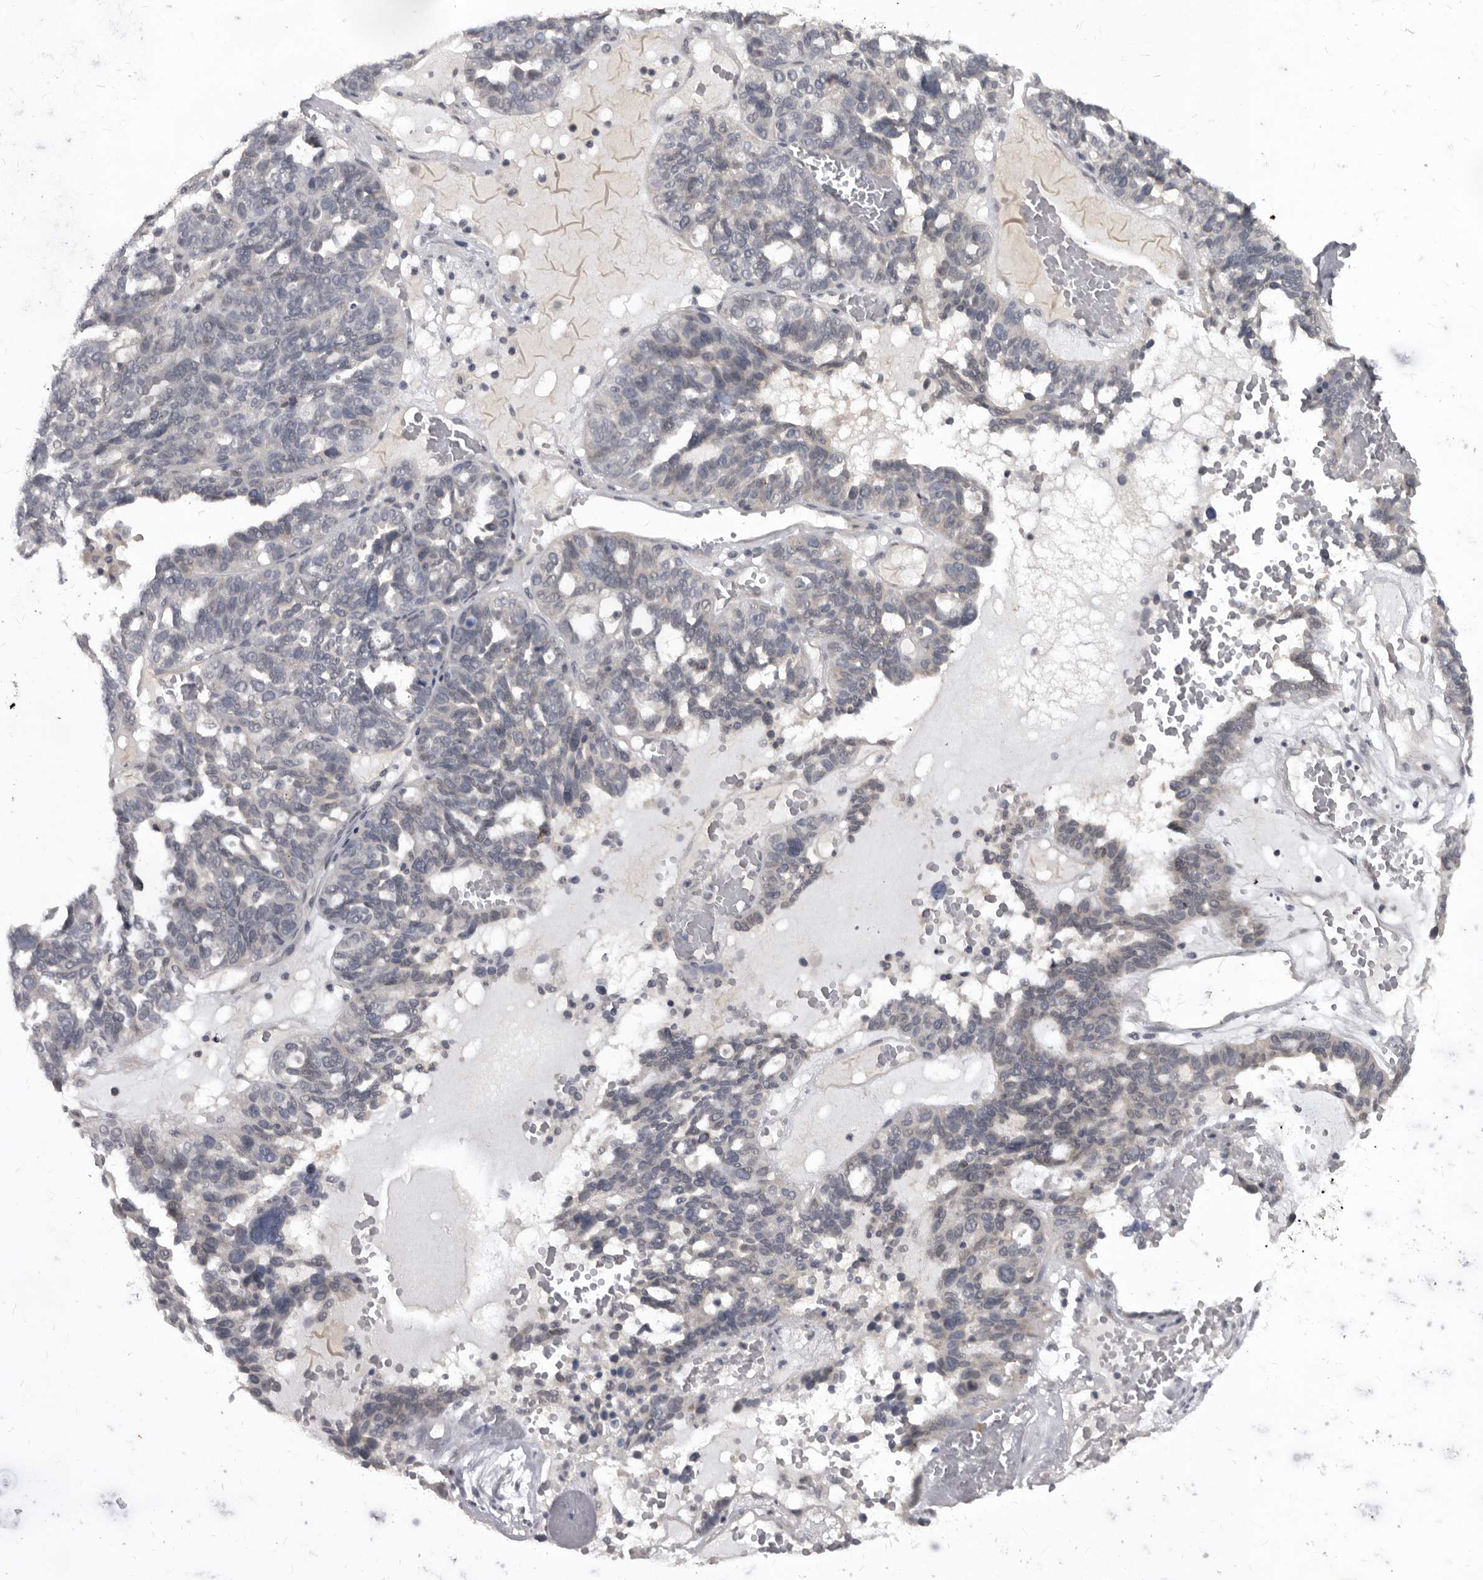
{"staining": {"intensity": "negative", "quantity": "none", "location": "none"}, "tissue": "ovarian cancer", "cell_type": "Tumor cells", "image_type": "cancer", "snomed": [{"axis": "morphology", "description": "Cystadenocarcinoma, serous, NOS"}, {"axis": "topography", "description": "Ovary"}], "caption": "Immunohistochemistry (IHC) histopathology image of neoplastic tissue: ovarian cancer (serous cystadenocarcinoma) stained with DAB reveals no significant protein expression in tumor cells.", "gene": "SULT1E1", "patient": {"sex": "female", "age": 59}}